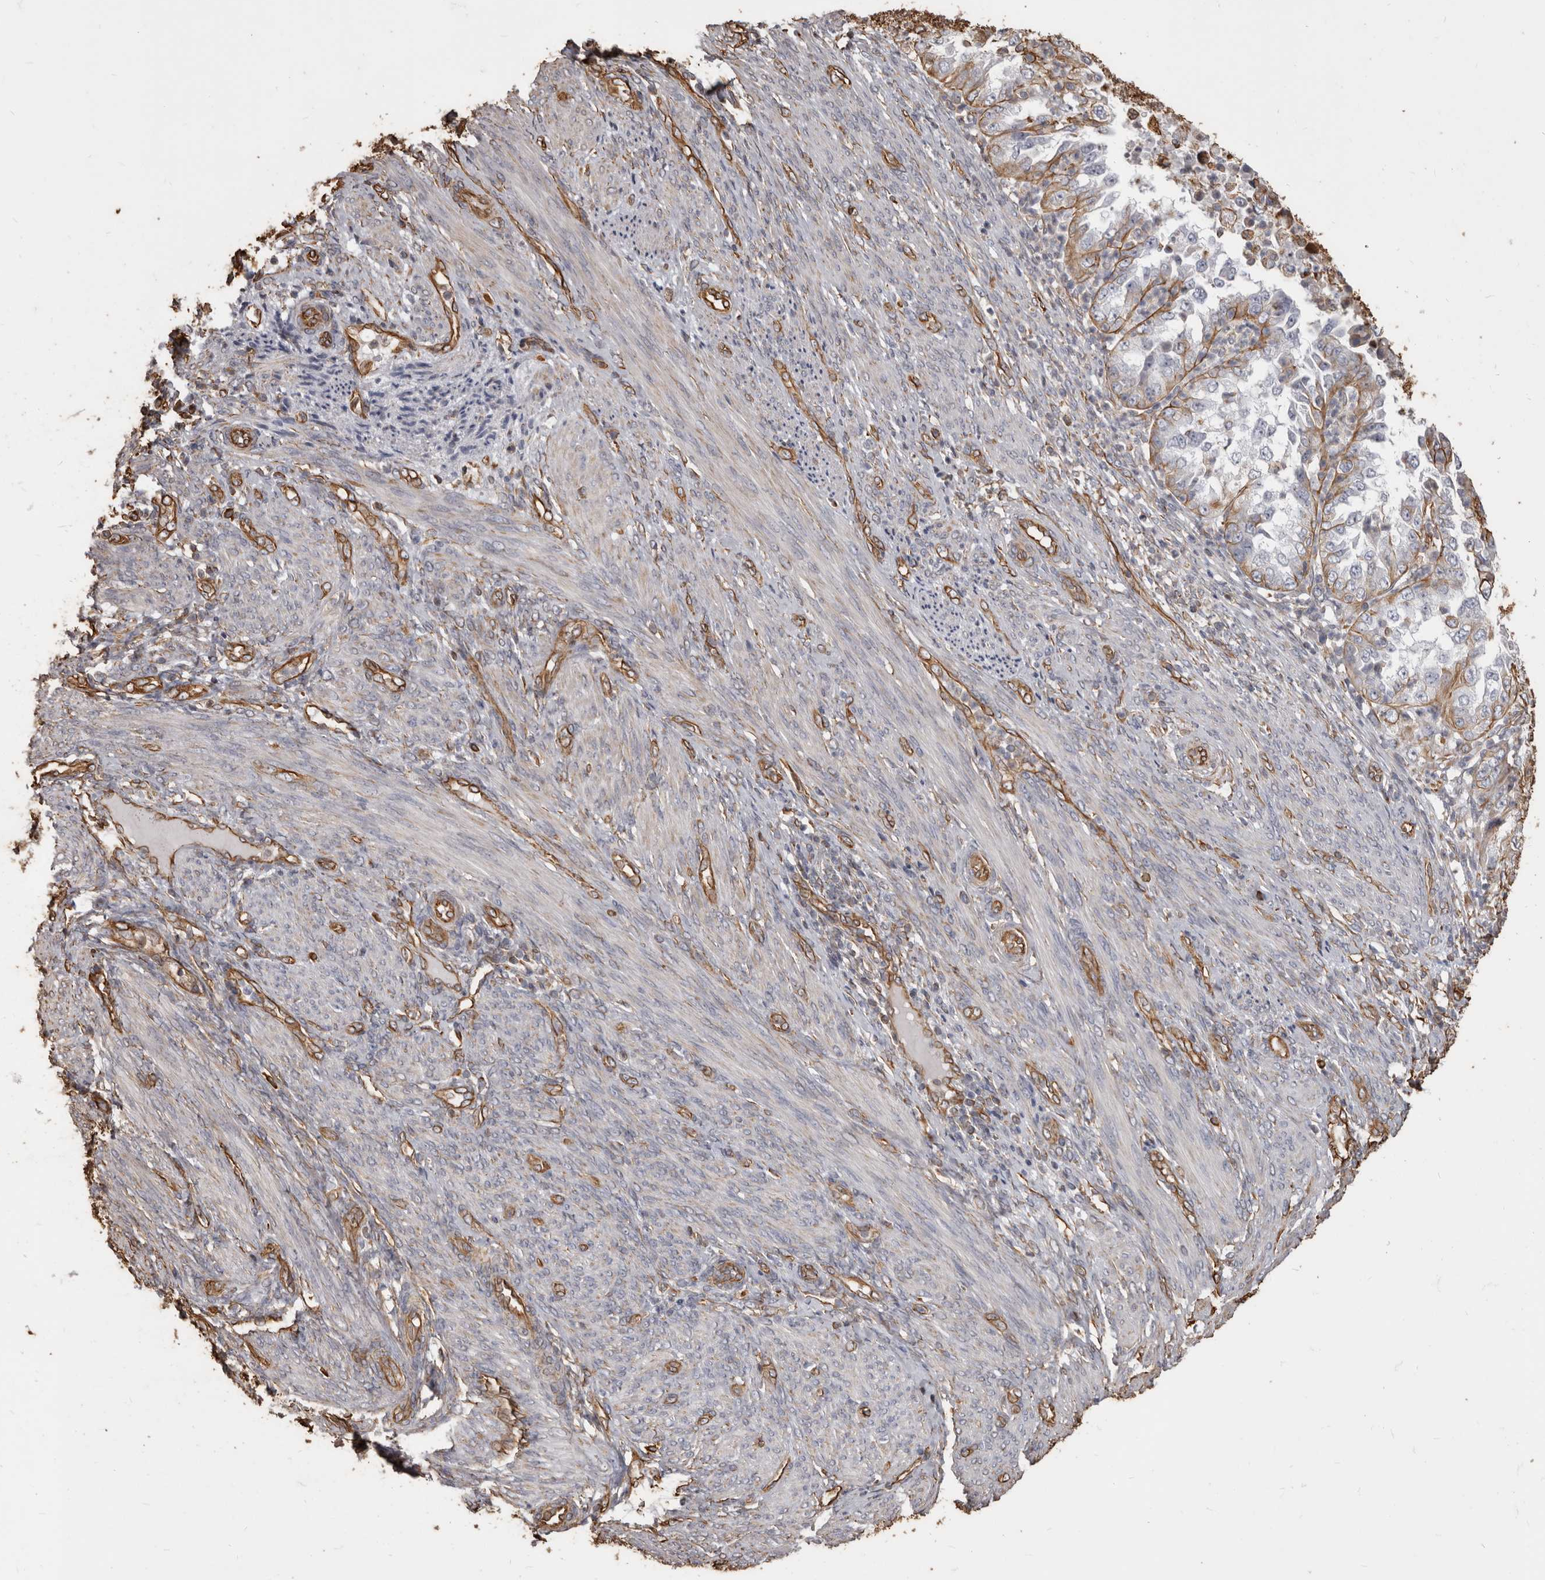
{"staining": {"intensity": "moderate", "quantity": "<25%", "location": "cytoplasmic/membranous"}, "tissue": "endometrial cancer", "cell_type": "Tumor cells", "image_type": "cancer", "snomed": [{"axis": "morphology", "description": "Adenocarcinoma, NOS"}, {"axis": "topography", "description": "Endometrium"}], "caption": "Moderate cytoplasmic/membranous expression for a protein is appreciated in about <25% of tumor cells of endometrial cancer (adenocarcinoma) using immunohistochemistry.", "gene": "MTURN", "patient": {"sex": "female", "age": 85}}